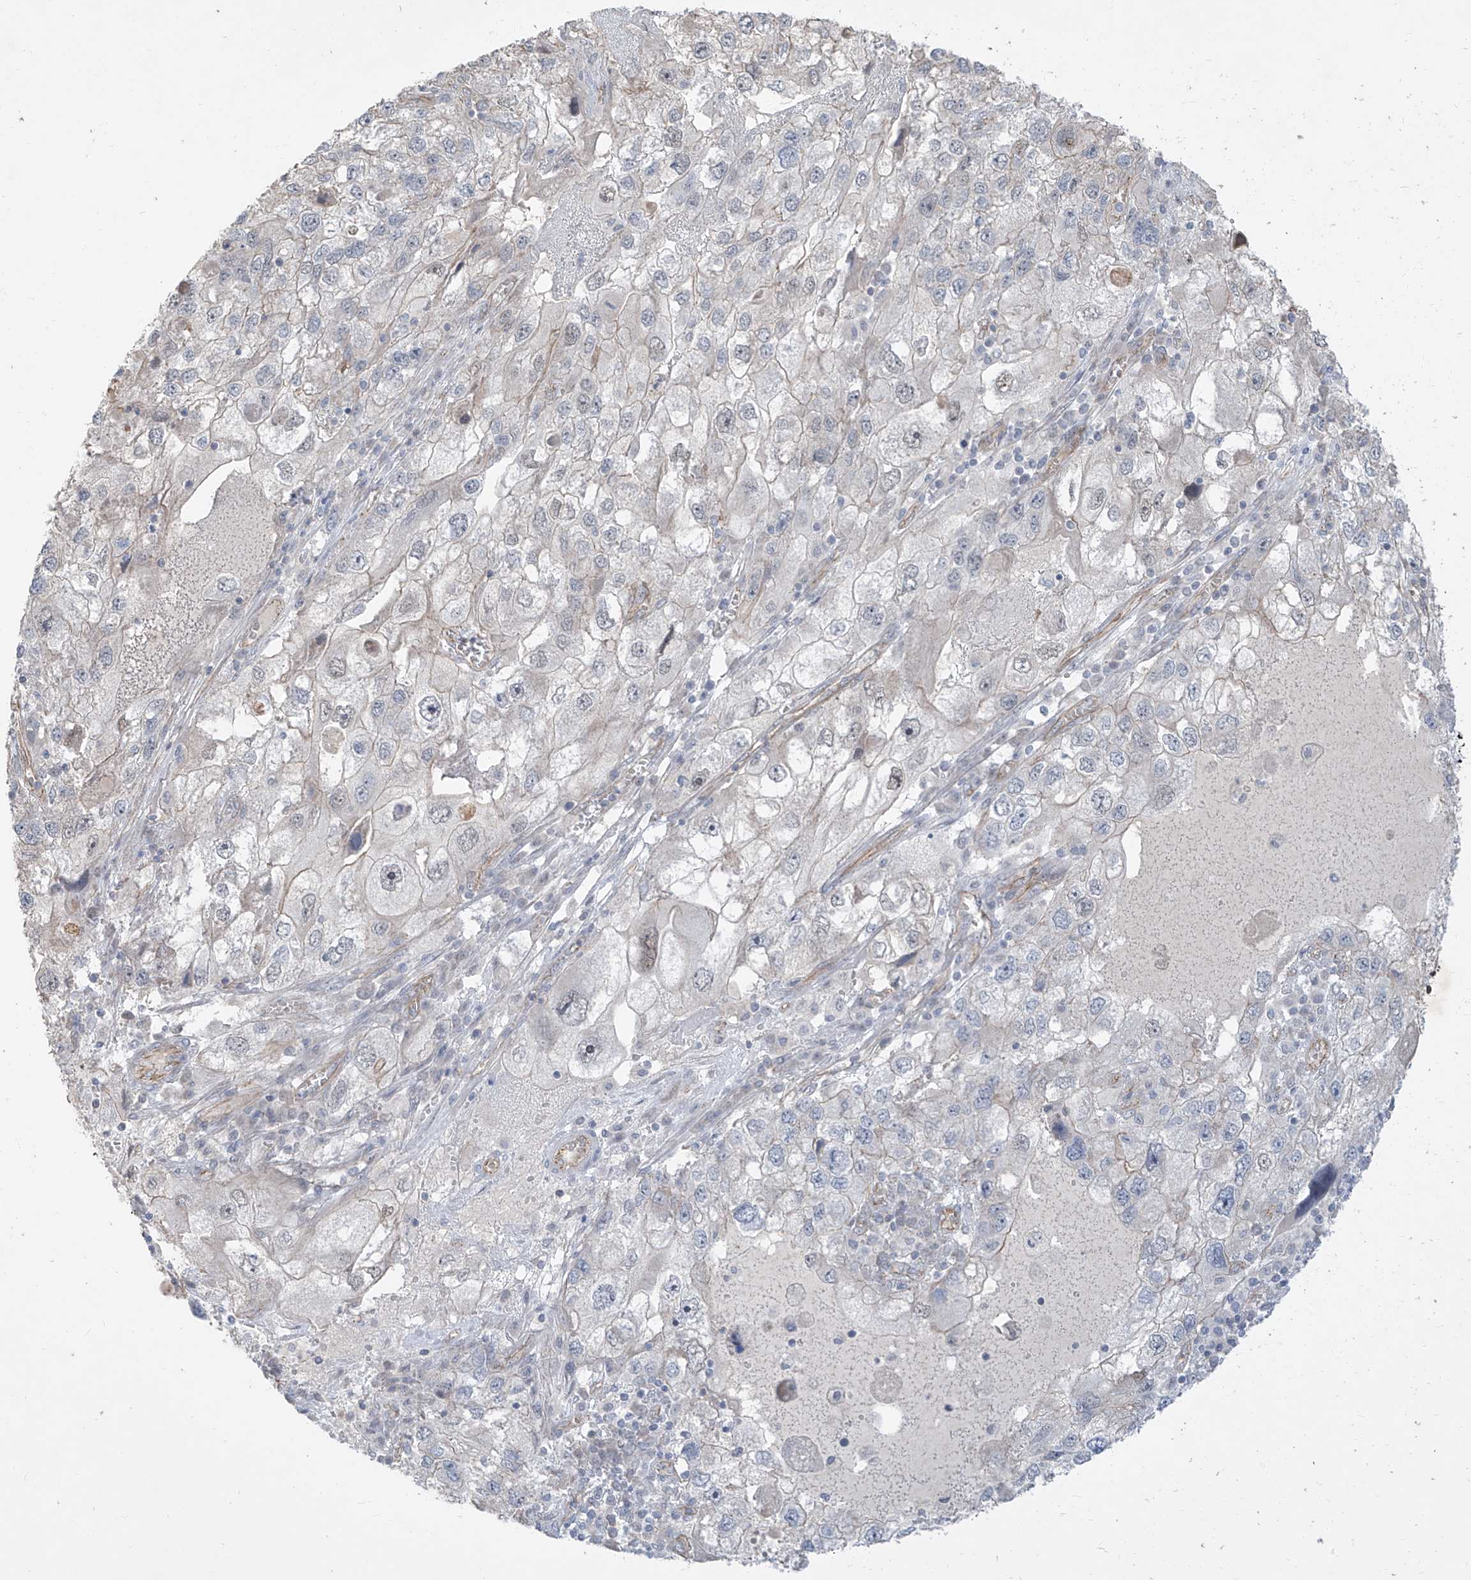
{"staining": {"intensity": "negative", "quantity": "none", "location": "none"}, "tissue": "endometrial cancer", "cell_type": "Tumor cells", "image_type": "cancer", "snomed": [{"axis": "morphology", "description": "Adenocarcinoma, NOS"}, {"axis": "topography", "description": "Endometrium"}], "caption": "Tumor cells show no significant protein staining in adenocarcinoma (endometrial).", "gene": "EPHX4", "patient": {"sex": "female", "age": 49}}